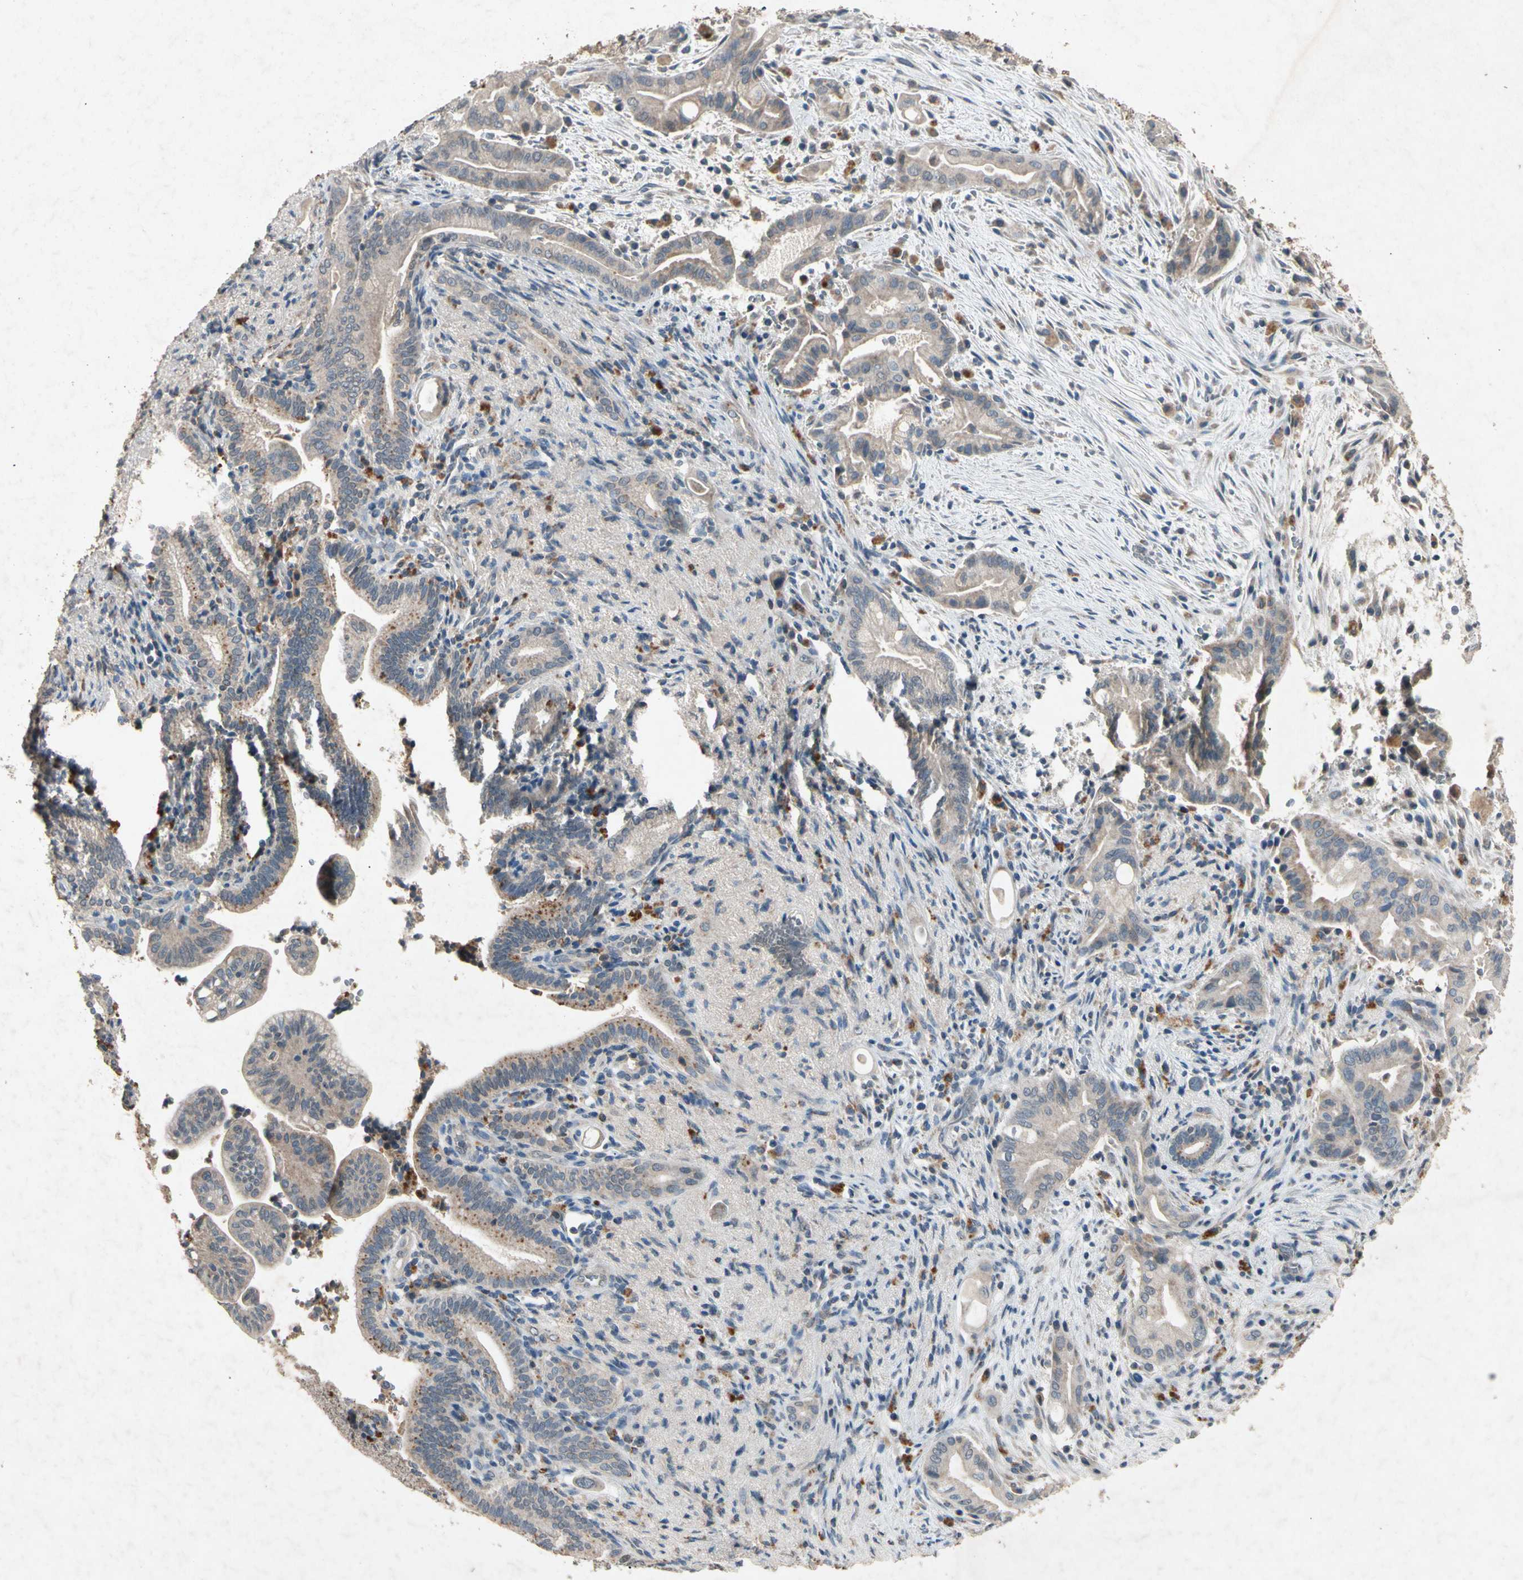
{"staining": {"intensity": "weak", "quantity": "25%-75%", "location": "cytoplasmic/membranous"}, "tissue": "liver cancer", "cell_type": "Tumor cells", "image_type": "cancer", "snomed": [{"axis": "morphology", "description": "Cholangiocarcinoma"}, {"axis": "topography", "description": "Liver"}], "caption": "This is a micrograph of immunohistochemistry staining of cholangiocarcinoma (liver), which shows weak positivity in the cytoplasmic/membranous of tumor cells.", "gene": "GPLD1", "patient": {"sex": "female", "age": 68}}